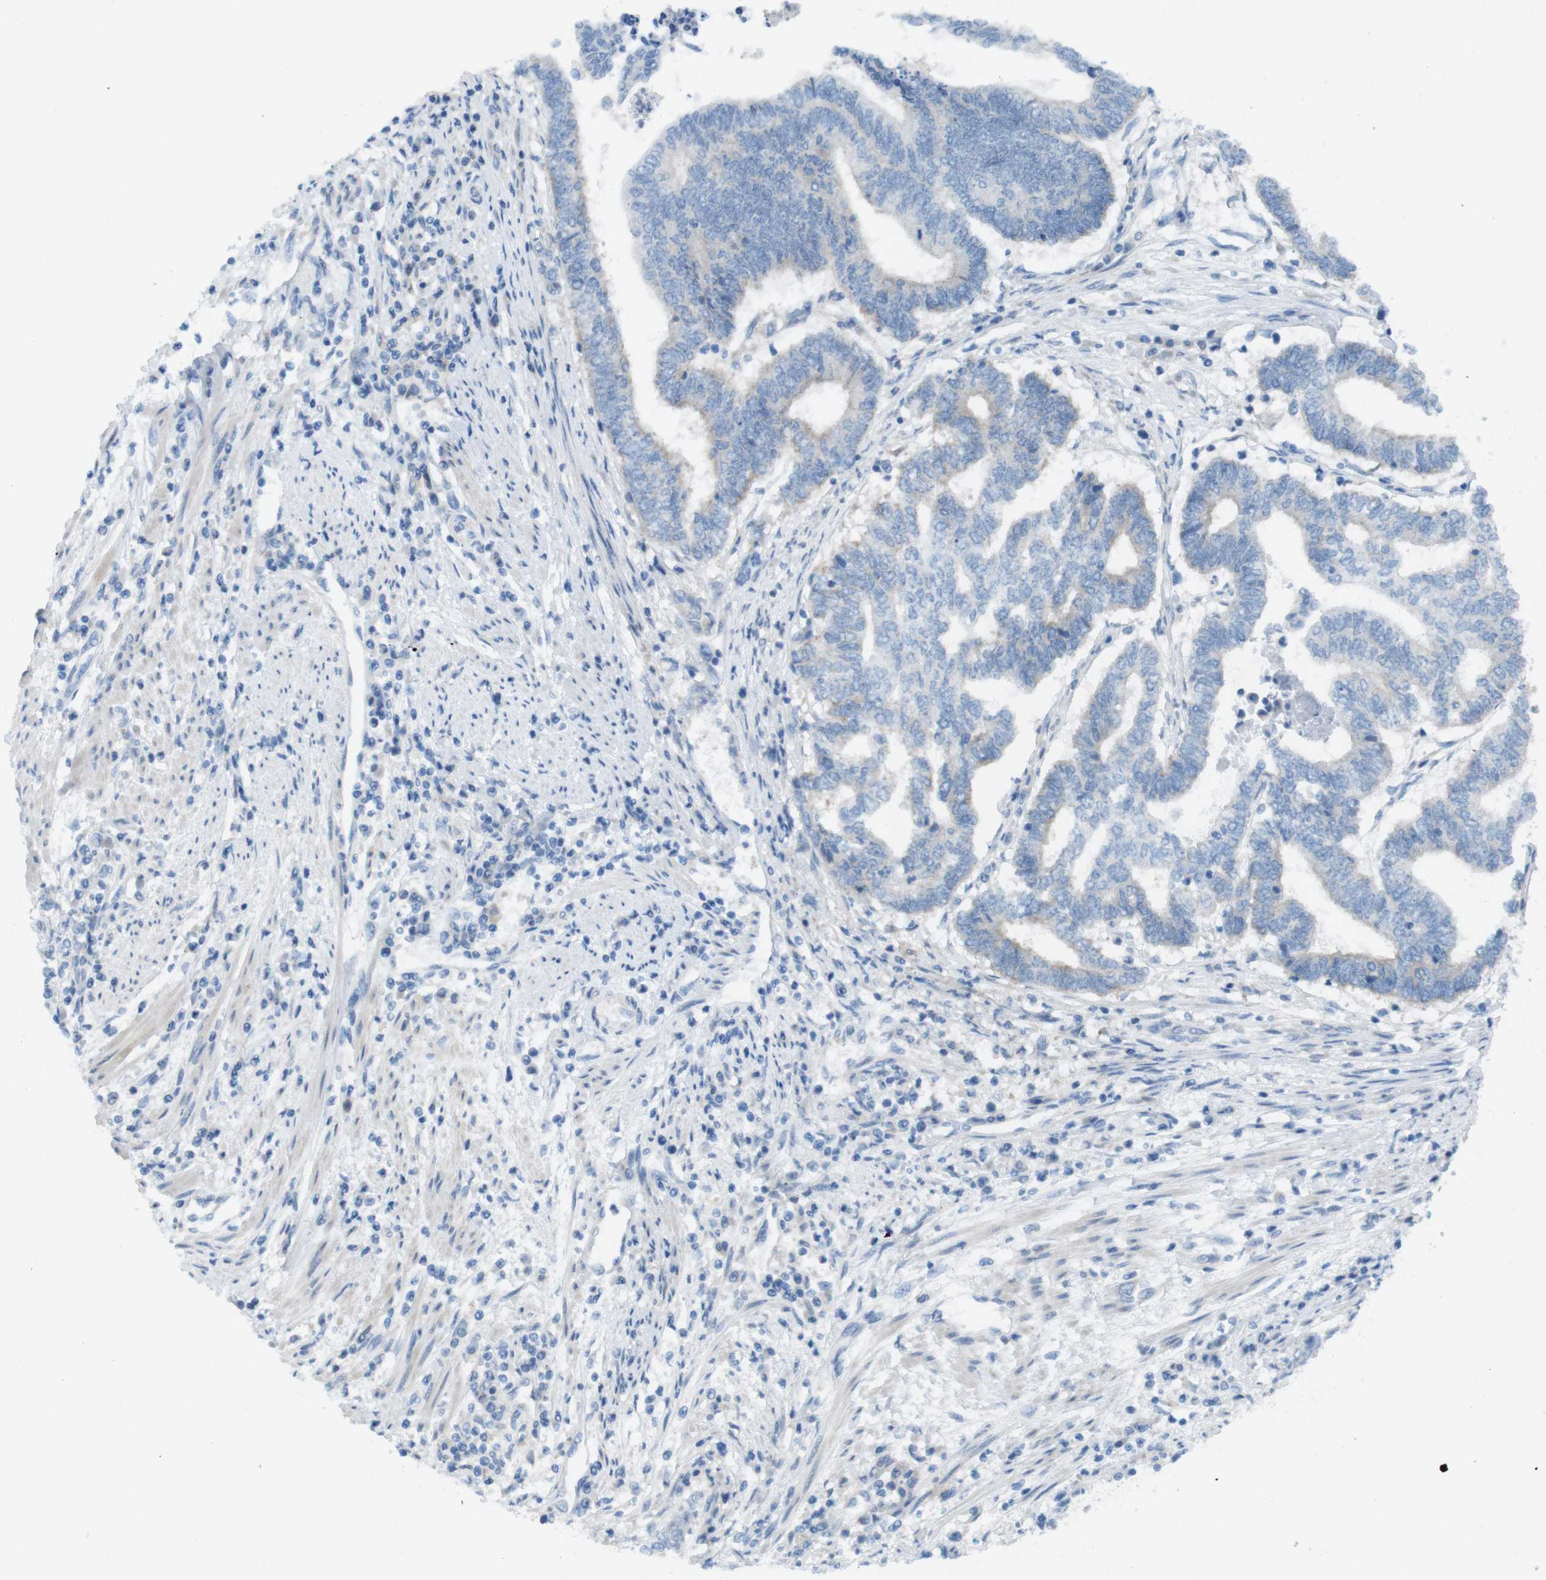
{"staining": {"intensity": "negative", "quantity": "none", "location": "none"}, "tissue": "endometrial cancer", "cell_type": "Tumor cells", "image_type": "cancer", "snomed": [{"axis": "morphology", "description": "Adenocarcinoma, NOS"}, {"axis": "topography", "description": "Uterus"}, {"axis": "topography", "description": "Endometrium"}], "caption": "The immunohistochemistry photomicrograph has no significant staining in tumor cells of adenocarcinoma (endometrial) tissue.", "gene": "MTHFD1", "patient": {"sex": "female", "age": 70}}